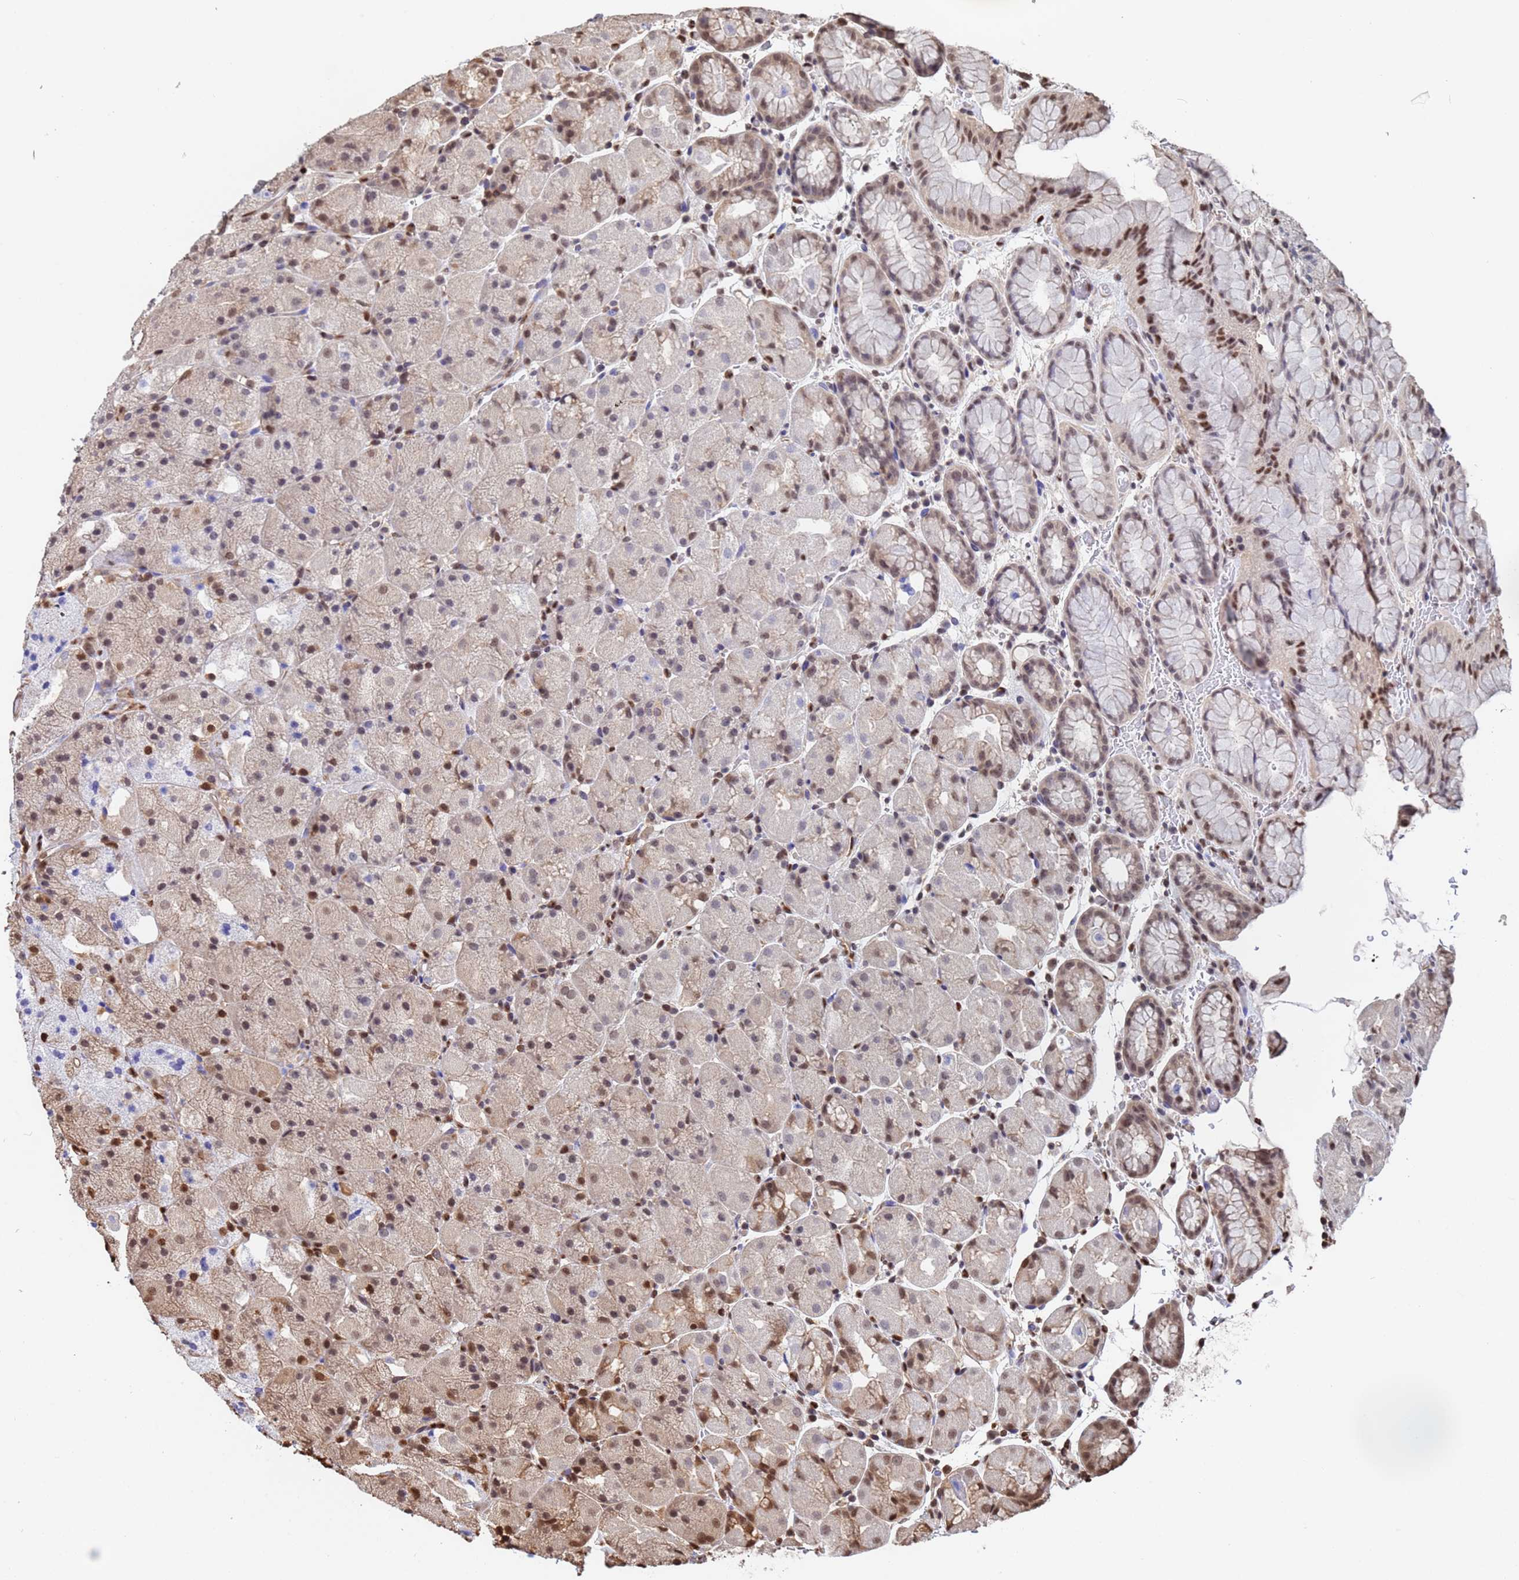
{"staining": {"intensity": "moderate", "quantity": "25%-75%", "location": "cytoplasmic/membranous,nuclear"}, "tissue": "stomach", "cell_type": "Glandular cells", "image_type": "normal", "snomed": [{"axis": "morphology", "description": "Normal tissue, NOS"}, {"axis": "topography", "description": "Stomach, upper"}, {"axis": "topography", "description": "Stomach, lower"}], "caption": "Moderate cytoplasmic/membranous,nuclear protein staining is appreciated in about 25%-75% of glandular cells in stomach.", "gene": "SUMO2", "patient": {"sex": "male", "age": 67}}